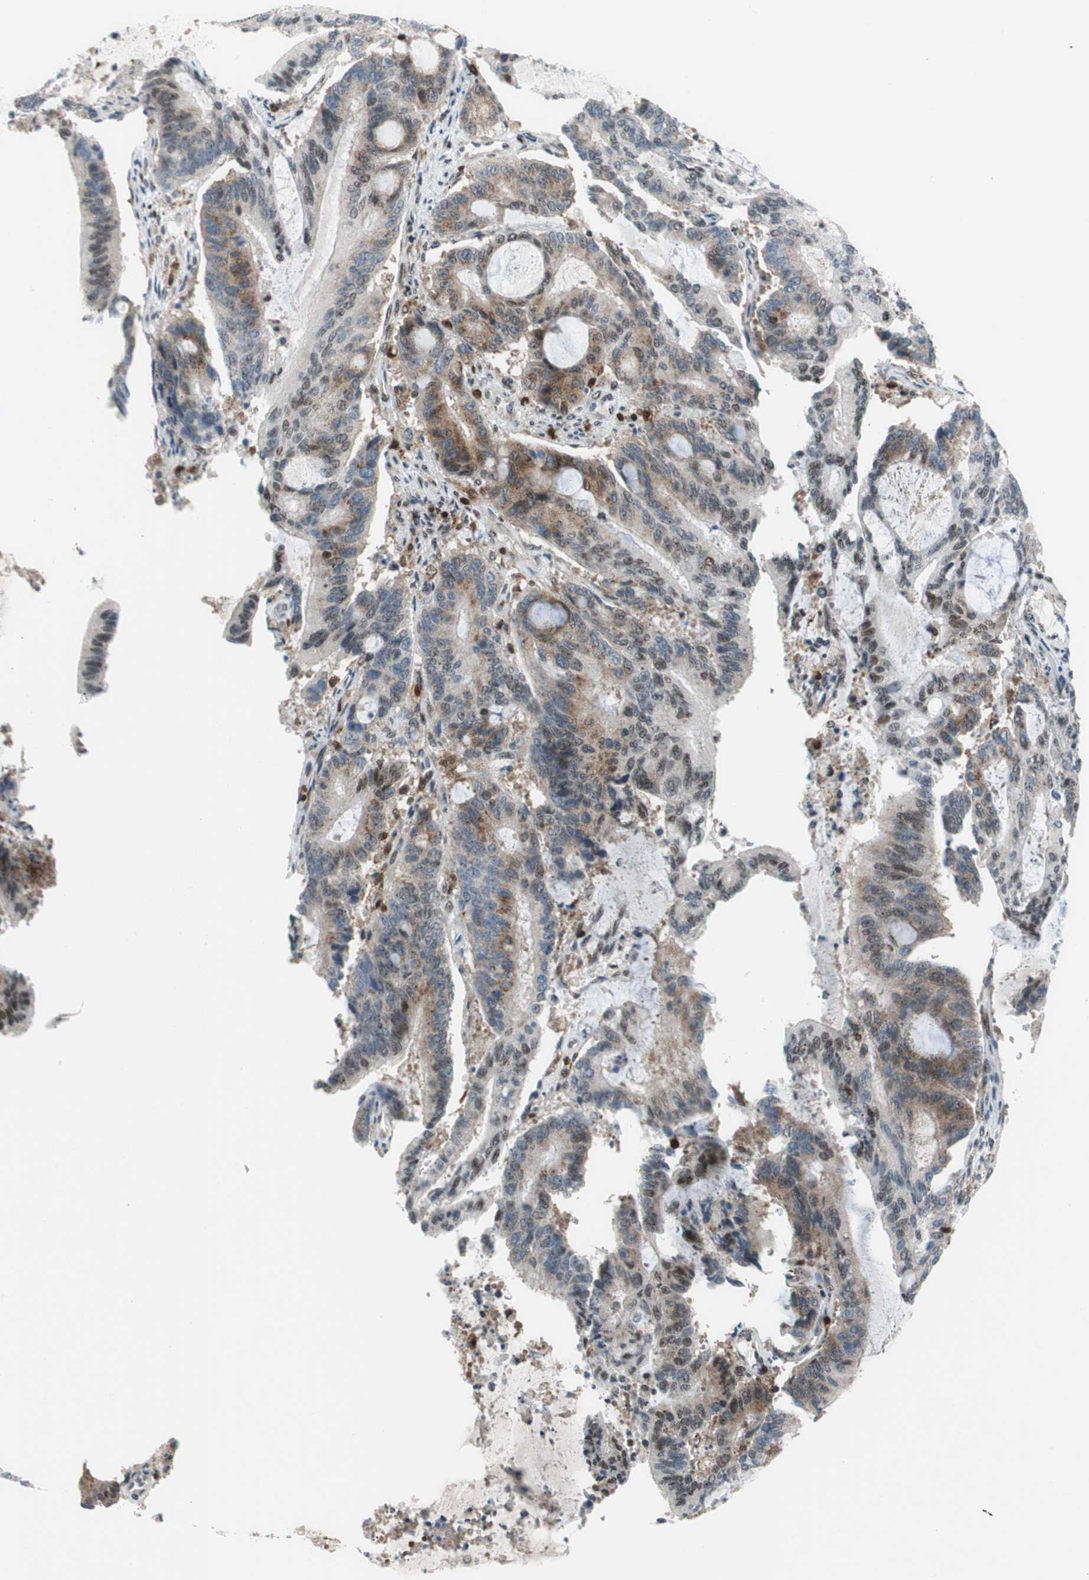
{"staining": {"intensity": "moderate", "quantity": "25%-75%", "location": "cytoplasmic/membranous"}, "tissue": "liver cancer", "cell_type": "Tumor cells", "image_type": "cancer", "snomed": [{"axis": "morphology", "description": "Cholangiocarcinoma"}, {"axis": "topography", "description": "Liver"}], "caption": "An image of liver cancer stained for a protein demonstrates moderate cytoplasmic/membranous brown staining in tumor cells.", "gene": "RGS10", "patient": {"sex": "female", "age": 73}}